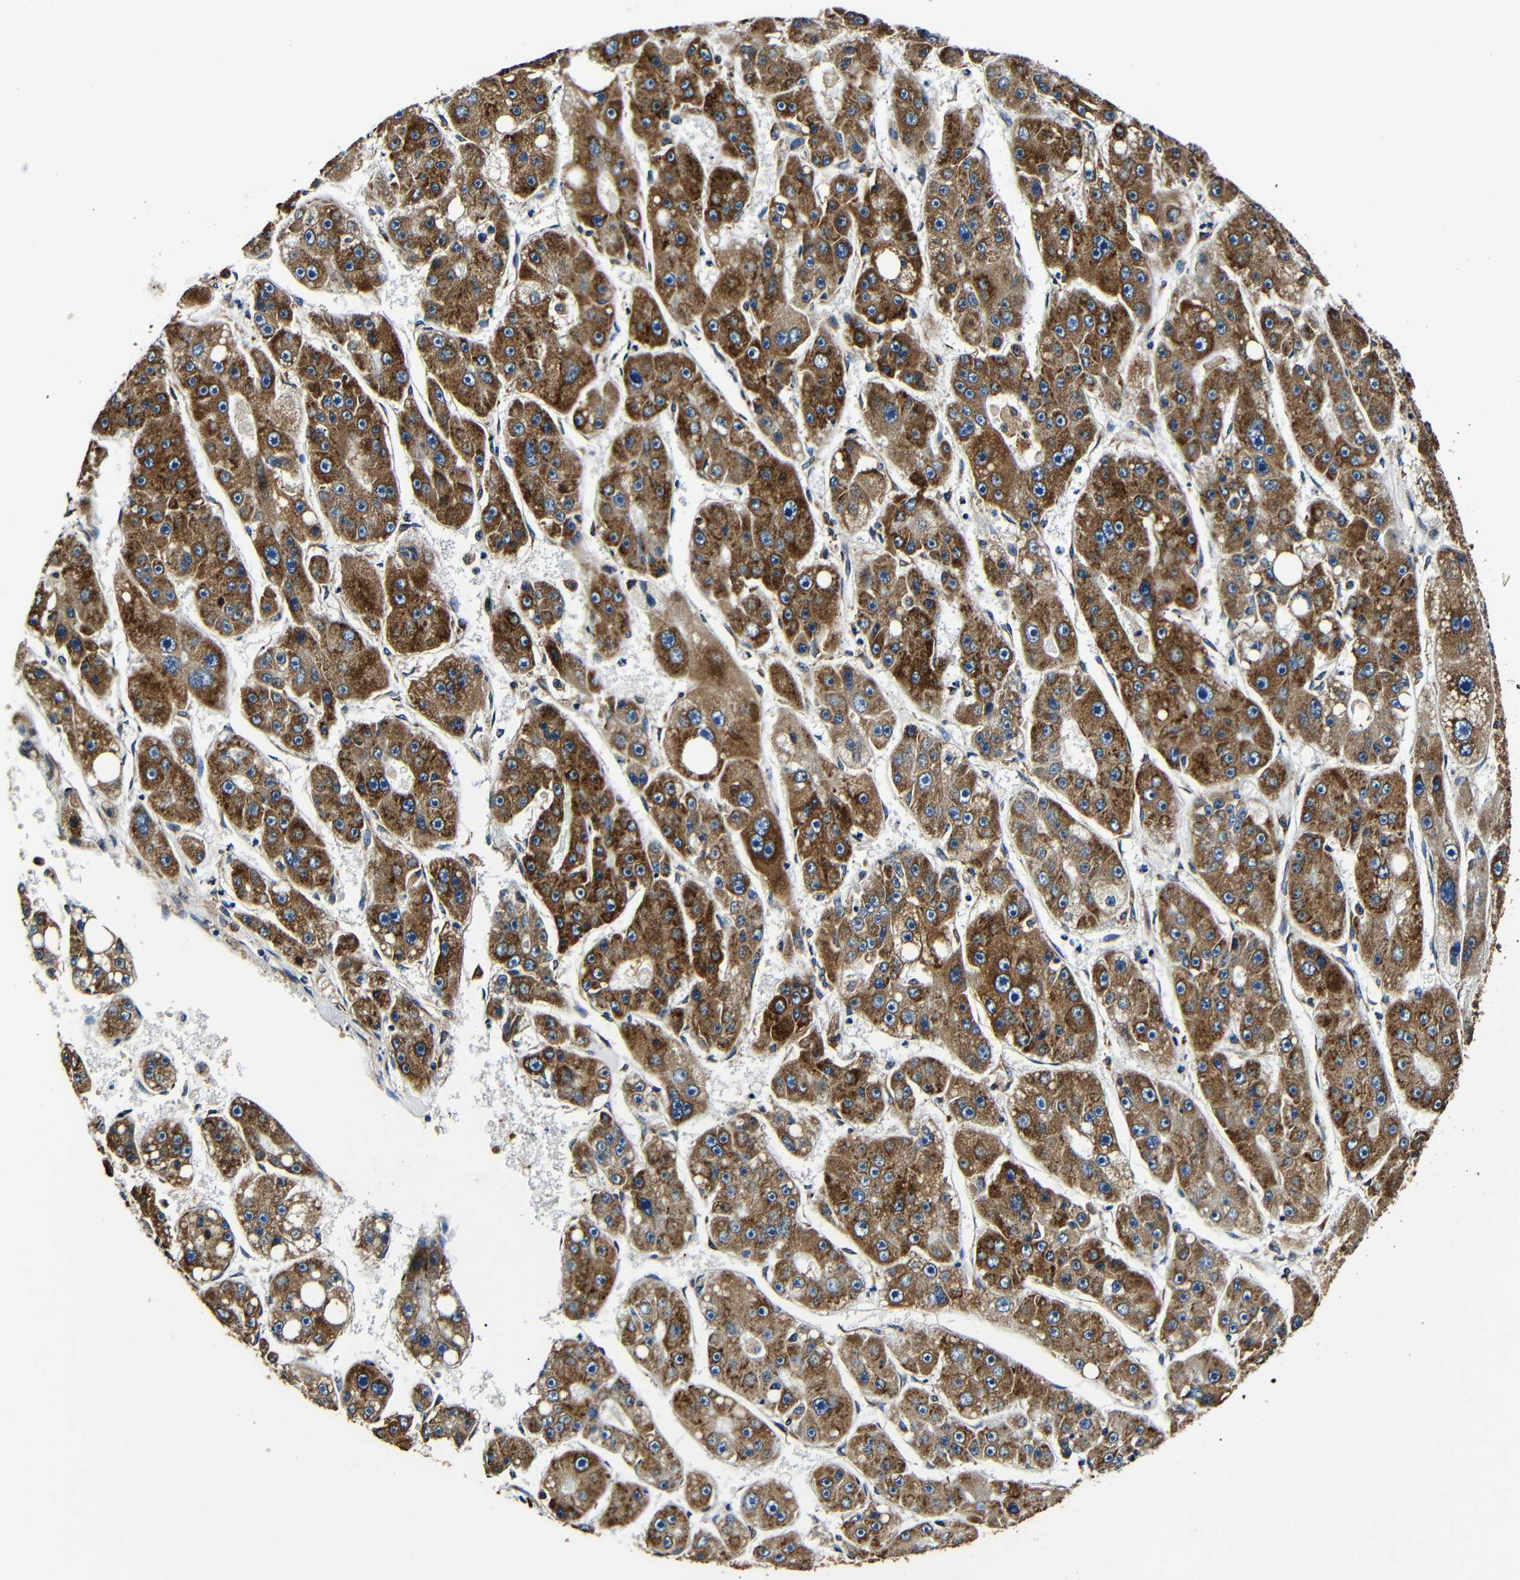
{"staining": {"intensity": "strong", "quantity": ">75%", "location": "cytoplasmic/membranous"}, "tissue": "liver cancer", "cell_type": "Tumor cells", "image_type": "cancer", "snomed": [{"axis": "morphology", "description": "Carcinoma, Hepatocellular, NOS"}, {"axis": "topography", "description": "Liver"}], "caption": "The histopathology image exhibits a brown stain indicating the presence of a protein in the cytoplasmic/membranous of tumor cells in liver cancer. The staining was performed using DAB to visualize the protein expression in brown, while the nuclei were stained in blue with hematoxylin (Magnification: 20x).", "gene": "RRBP1", "patient": {"sex": "female", "age": 61}}